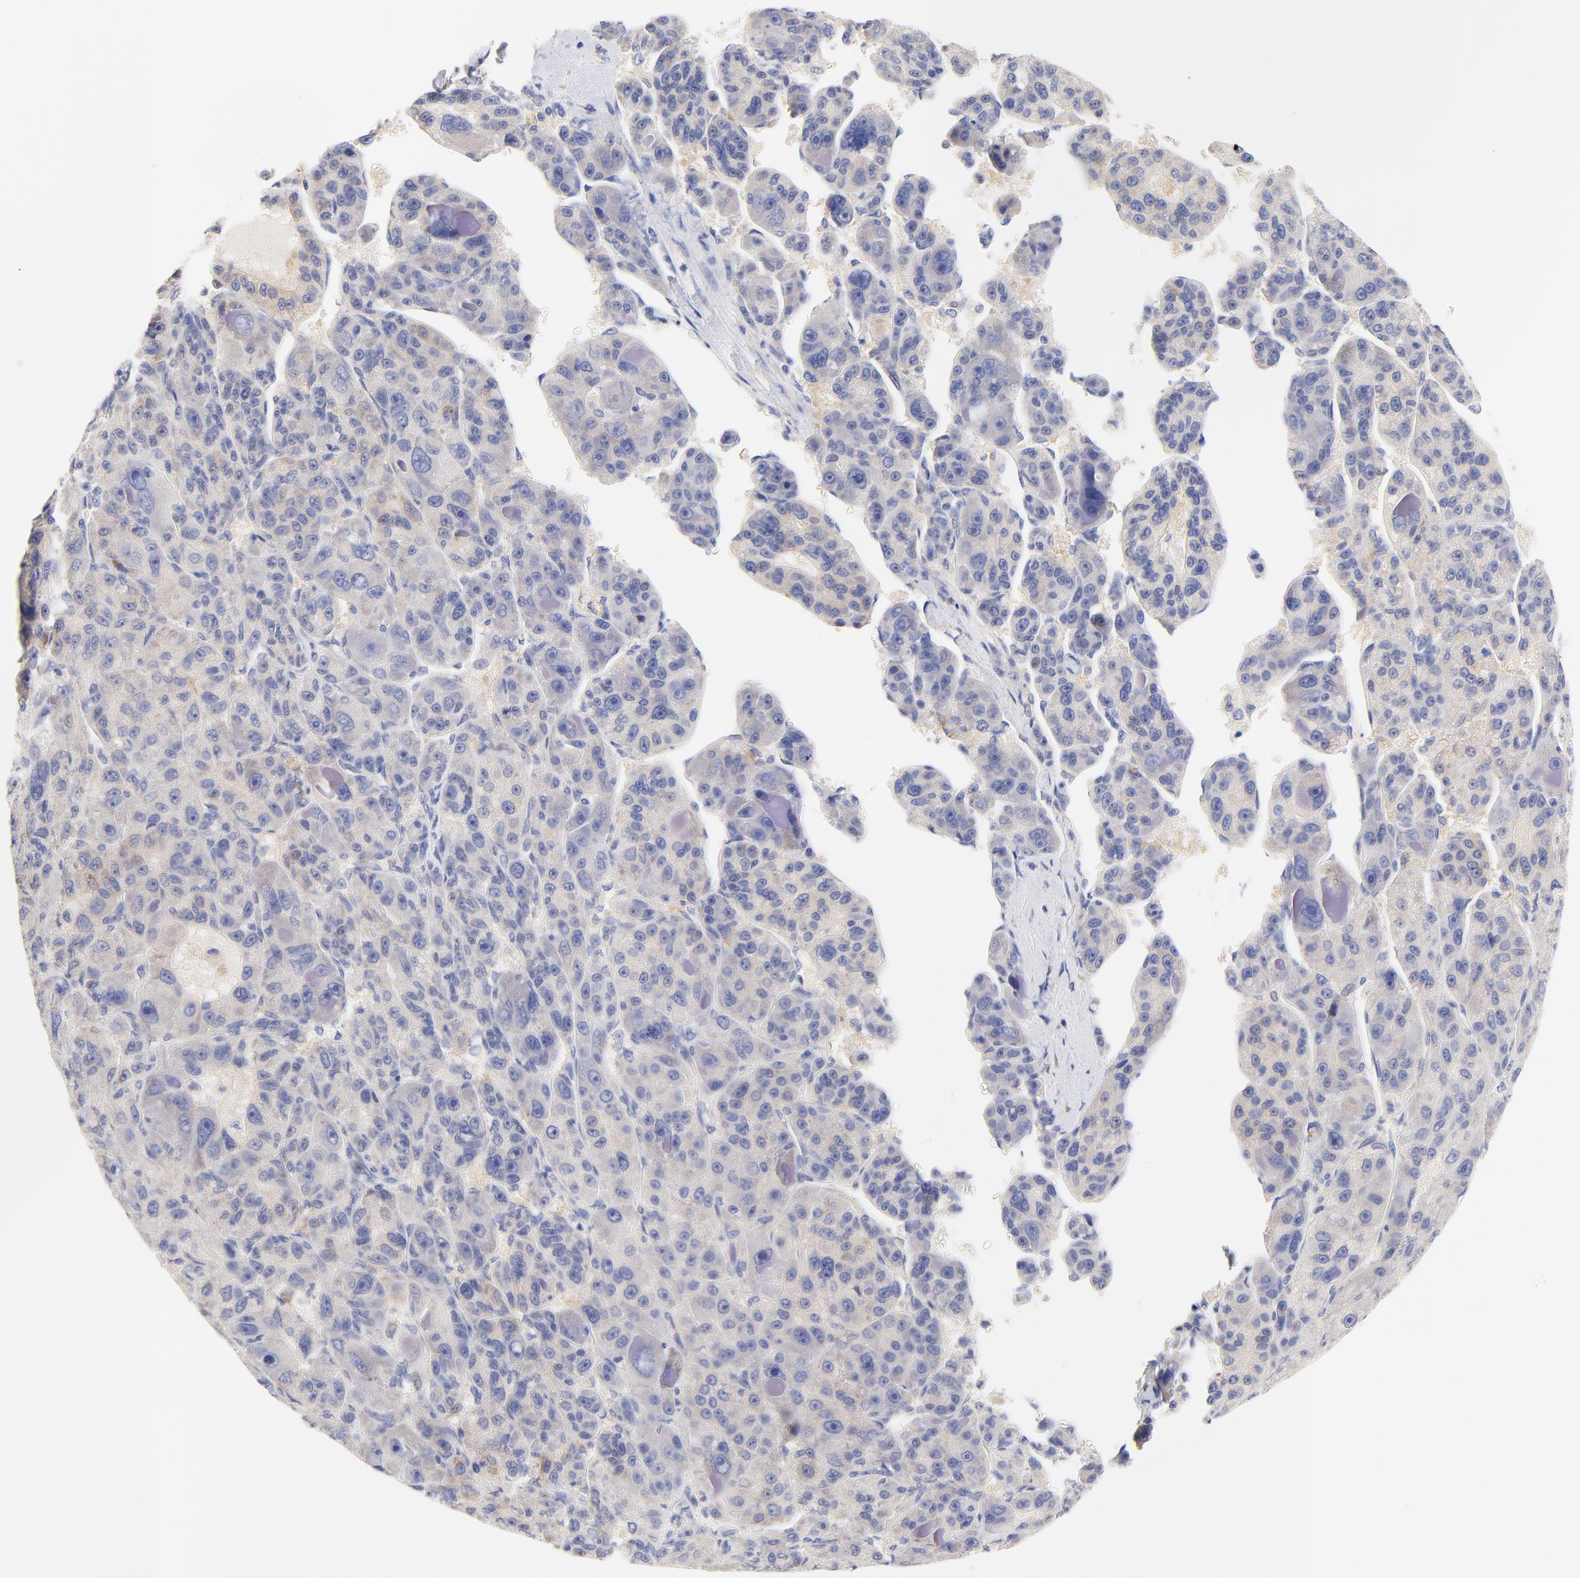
{"staining": {"intensity": "weak", "quantity": "25%-75%", "location": "cytoplasmic/membranous"}, "tissue": "liver cancer", "cell_type": "Tumor cells", "image_type": "cancer", "snomed": [{"axis": "morphology", "description": "Carcinoma, Hepatocellular, NOS"}, {"axis": "topography", "description": "Liver"}], "caption": "Protein staining demonstrates weak cytoplasmic/membranous positivity in about 25%-75% of tumor cells in hepatocellular carcinoma (liver).", "gene": "HS3ST1", "patient": {"sex": "male", "age": 76}}